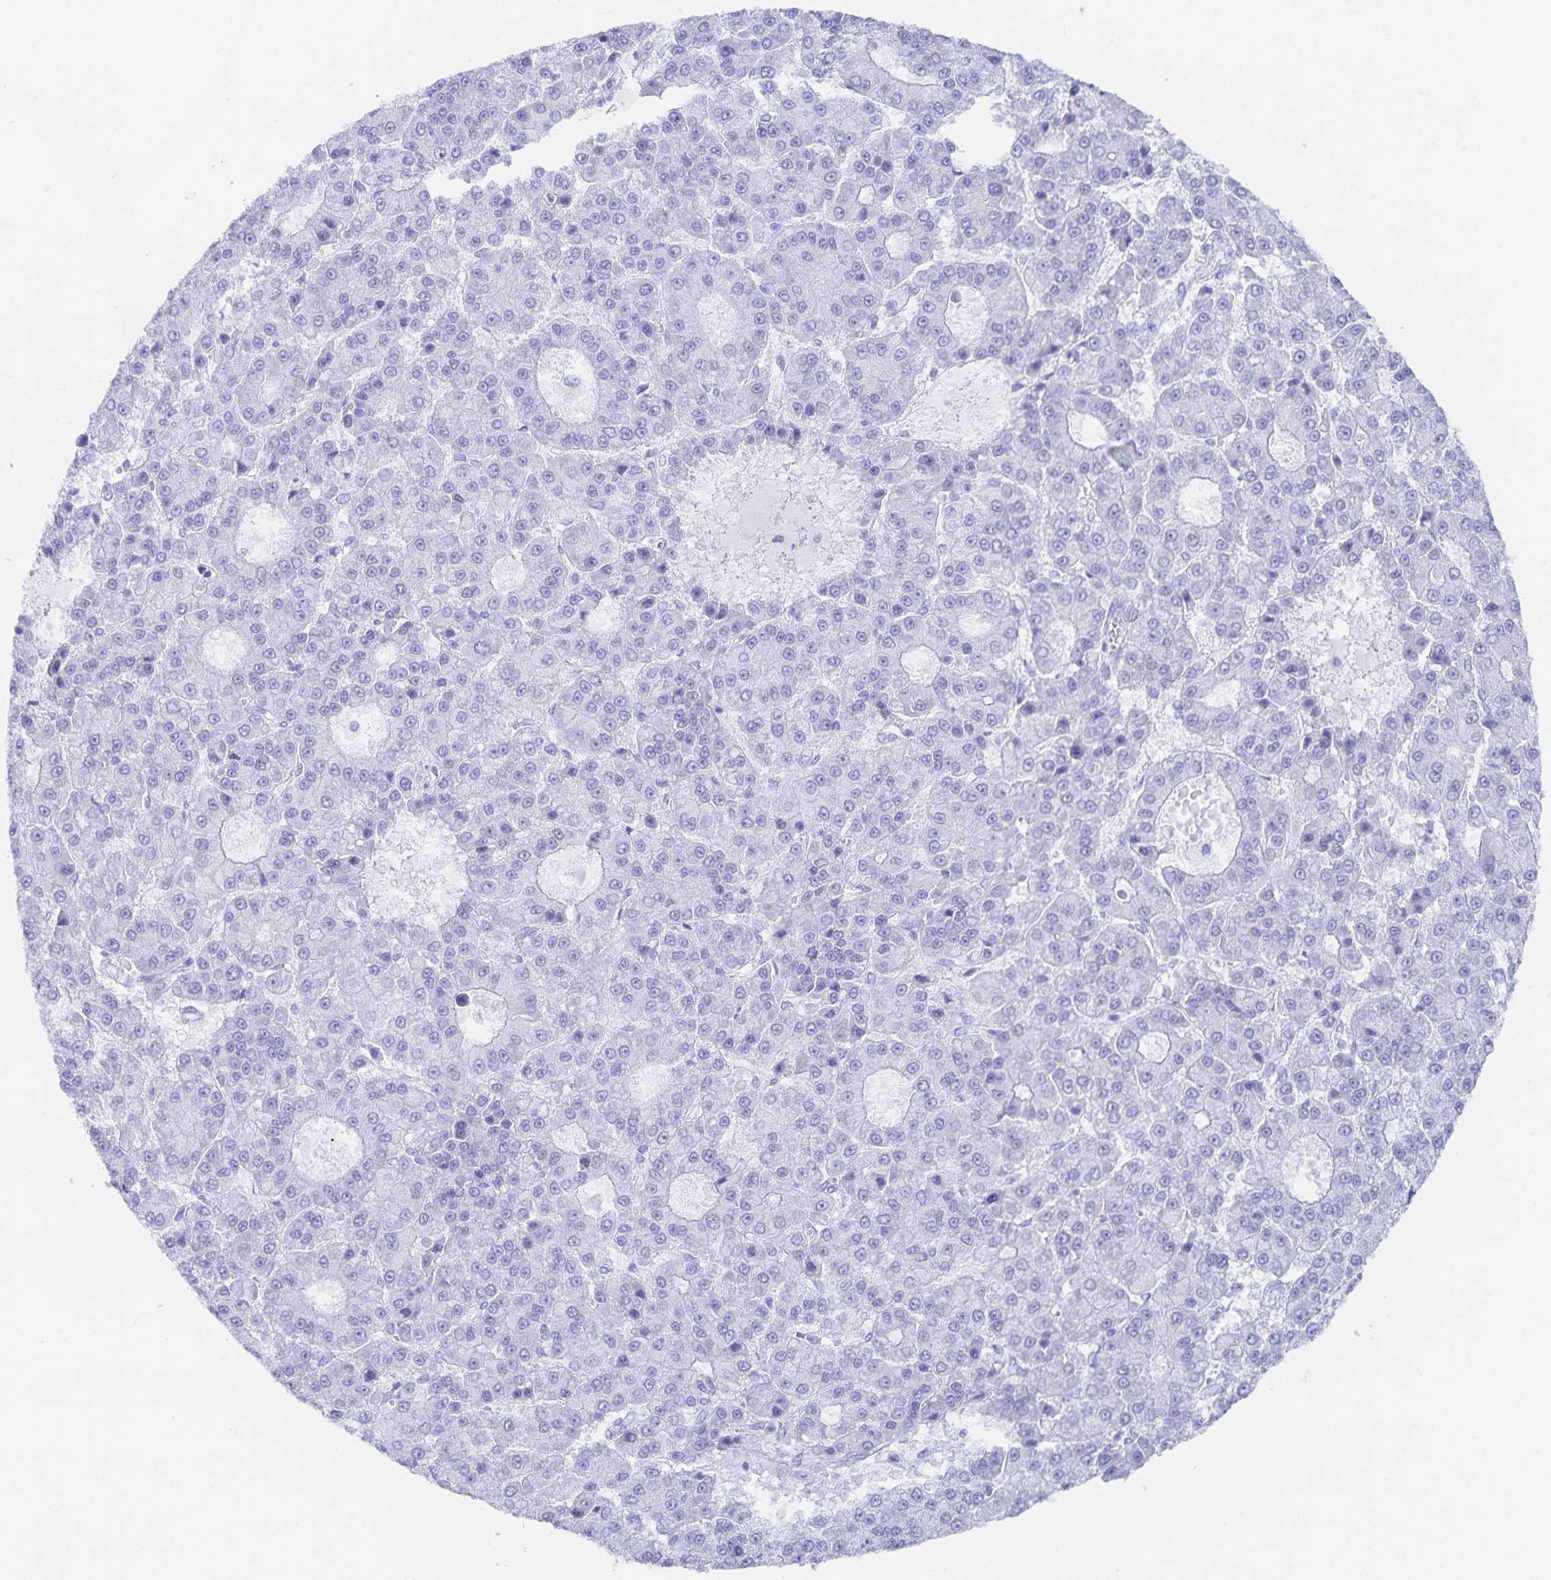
{"staining": {"intensity": "negative", "quantity": "none", "location": "none"}, "tissue": "liver cancer", "cell_type": "Tumor cells", "image_type": "cancer", "snomed": [{"axis": "morphology", "description": "Carcinoma, Hepatocellular, NOS"}, {"axis": "topography", "description": "Liver"}], "caption": "High power microscopy image of an immunohistochemistry (IHC) photomicrograph of liver cancer, revealing no significant staining in tumor cells. The staining was performed using DAB to visualize the protein expression in brown, while the nuclei were stained in blue with hematoxylin (Magnification: 20x).", "gene": "SNTN", "patient": {"sex": "male", "age": 70}}